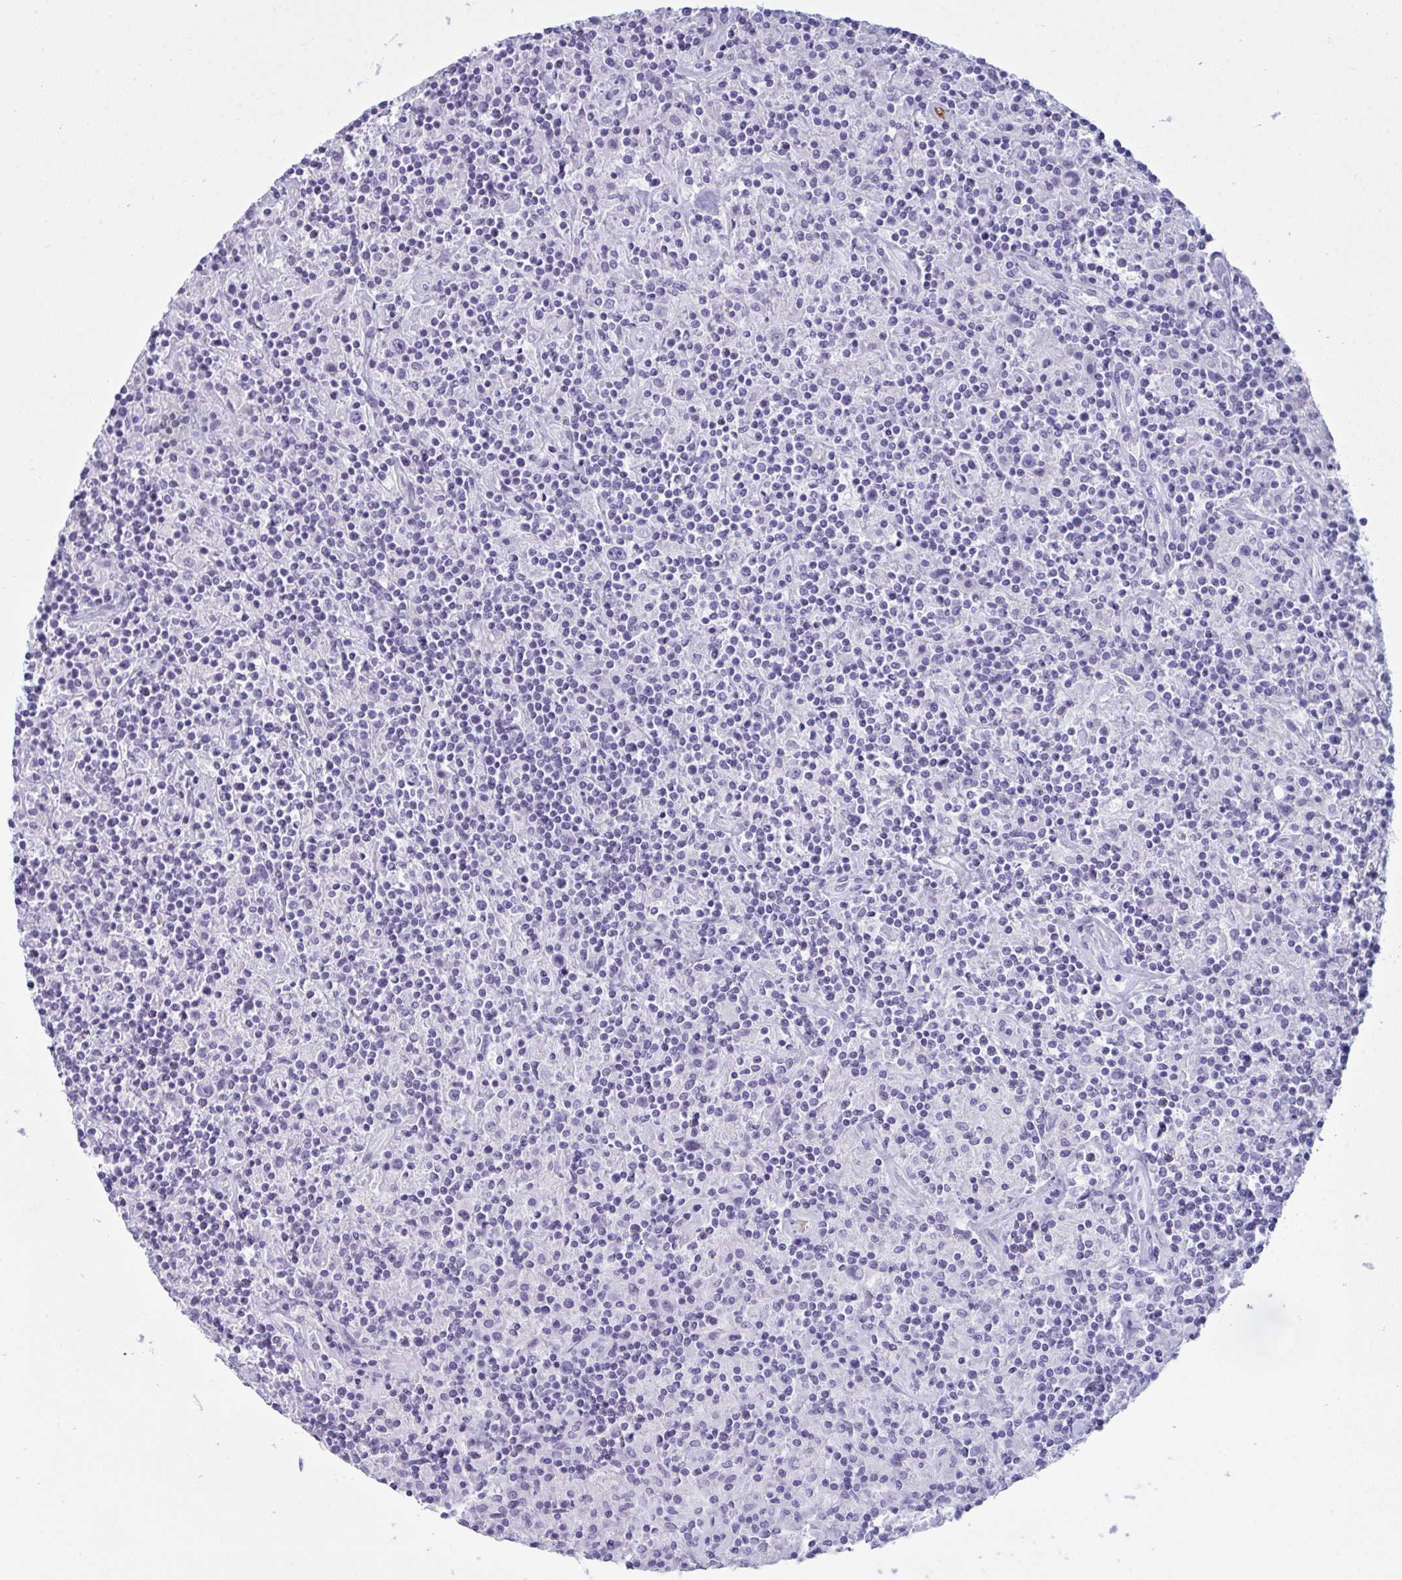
{"staining": {"intensity": "negative", "quantity": "none", "location": "none"}, "tissue": "lymphoma", "cell_type": "Tumor cells", "image_type": "cancer", "snomed": [{"axis": "morphology", "description": "Hodgkin's disease, NOS"}, {"axis": "topography", "description": "Lymph node"}], "caption": "This is a histopathology image of immunohistochemistry staining of Hodgkin's disease, which shows no staining in tumor cells.", "gene": "ARHGAP42", "patient": {"sex": "male", "age": 70}}